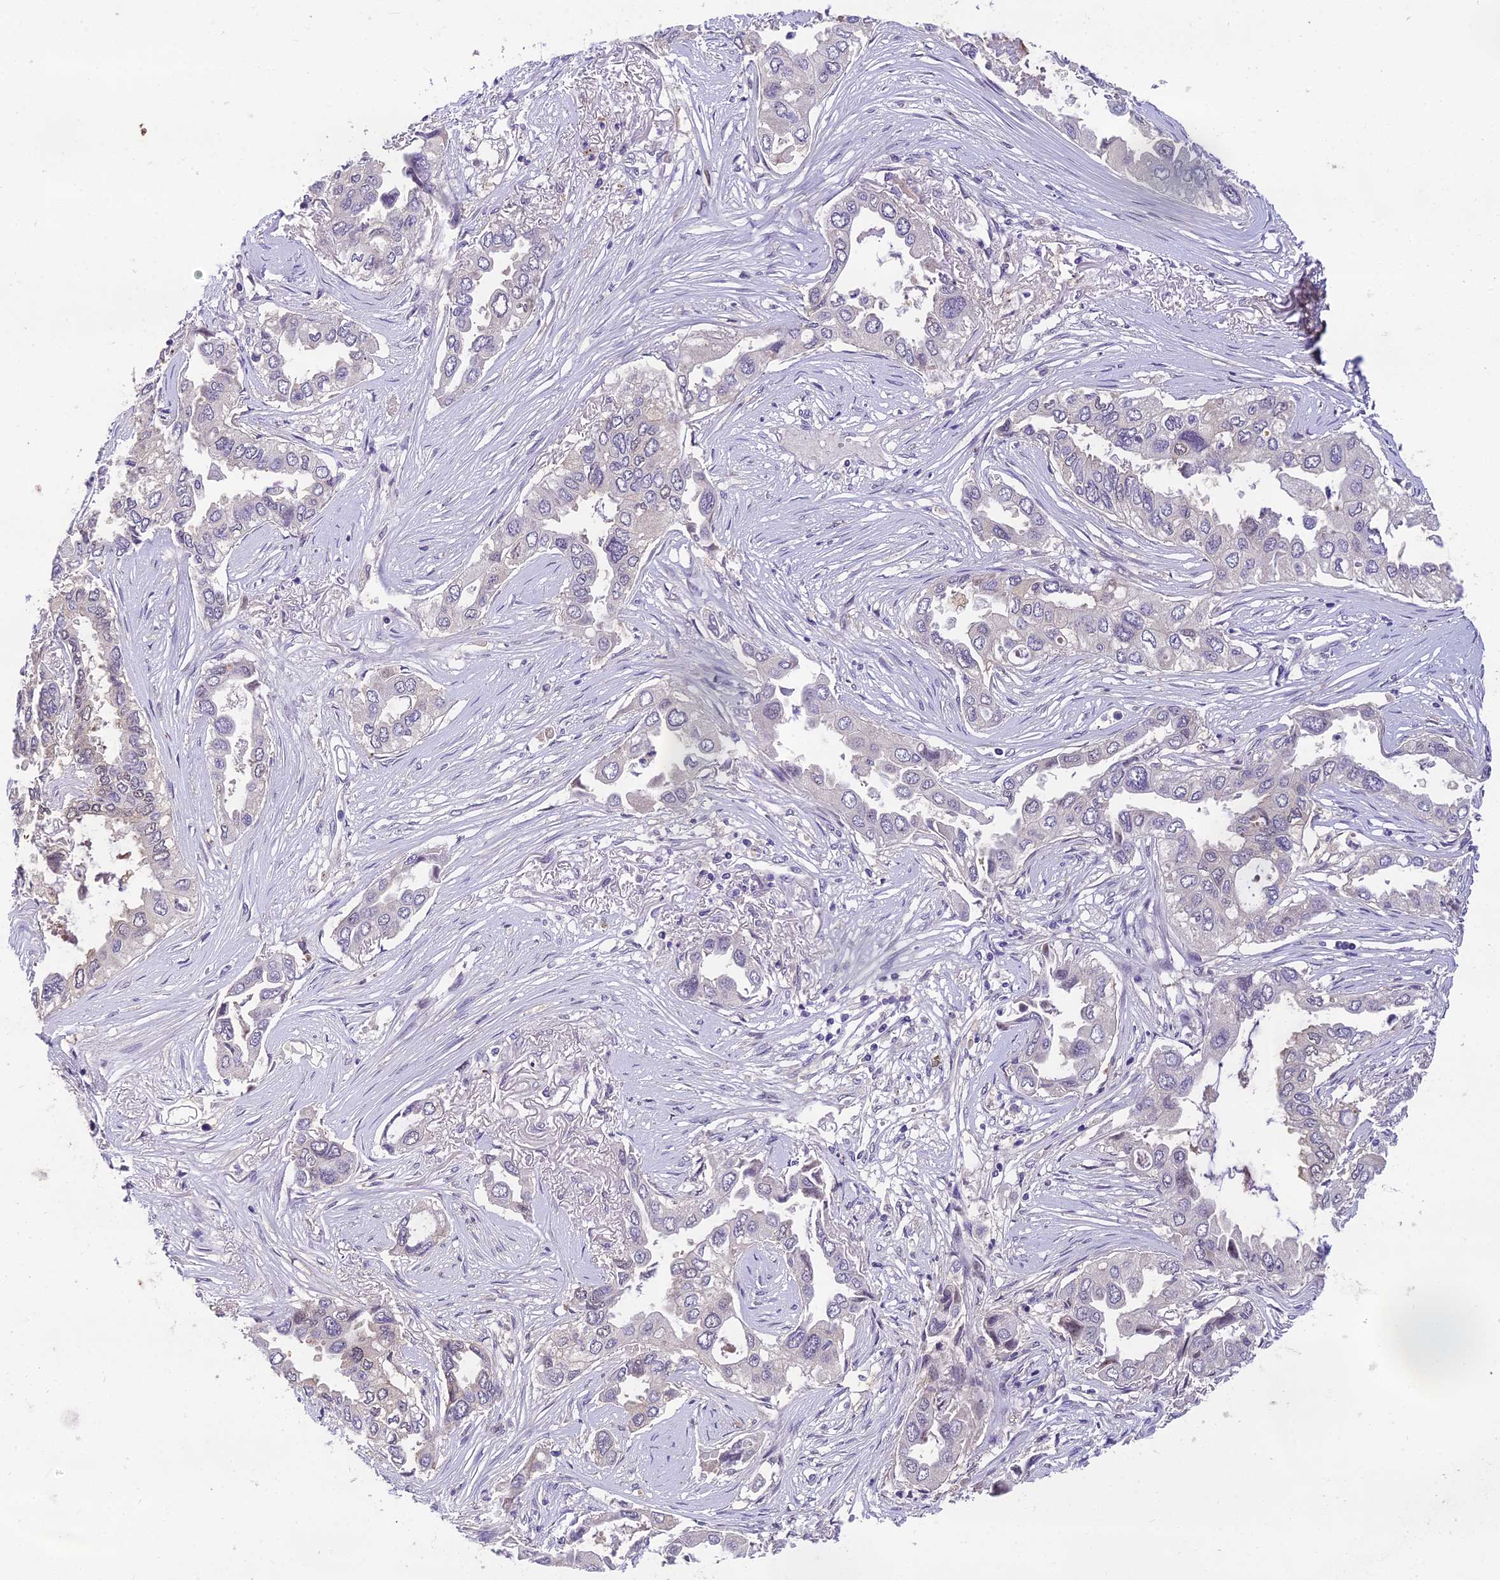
{"staining": {"intensity": "negative", "quantity": "none", "location": "none"}, "tissue": "lung cancer", "cell_type": "Tumor cells", "image_type": "cancer", "snomed": [{"axis": "morphology", "description": "Adenocarcinoma, NOS"}, {"axis": "topography", "description": "Lung"}], "caption": "High magnification brightfield microscopy of lung cancer (adenocarcinoma) stained with DAB (3,3'-diaminobenzidine) (brown) and counterstained with hematoxylin (blue): tumor cells show no significant positivity. (DAB immunohistochemistry (IHC) visualized using brightfield microscopy, high magnification).", "gene": "ZNF333", "patient": {"sex": "female", "age": 76}}